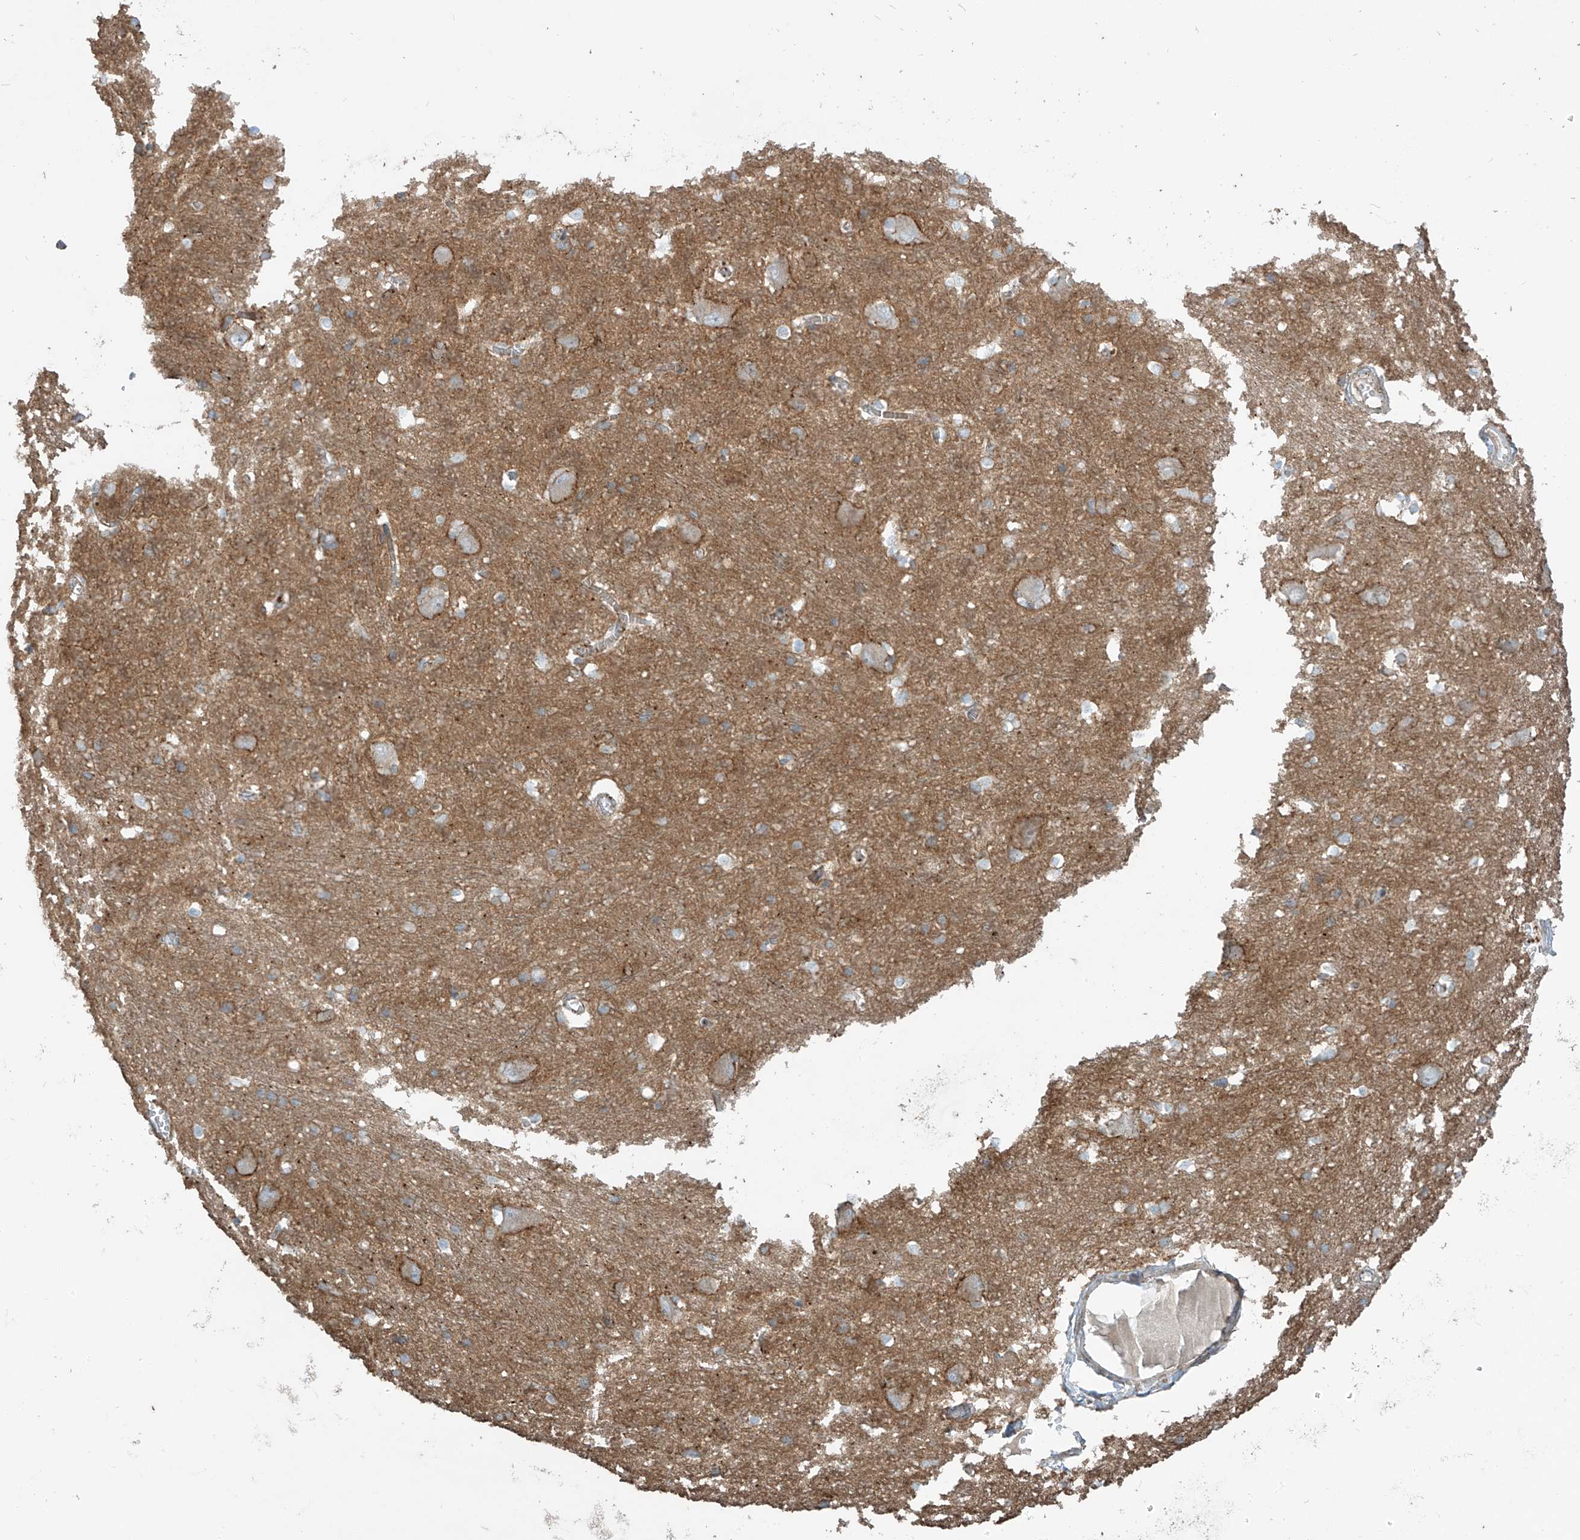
{"staining": {"intensity": "weak", "quantity": "25%-75%", "location": "cytoplasmic/membranous"}, "tissue": "caudate", "cell_type": "Glial cells", "image_type": "normal", "snomed": [{"axis": "morphology", "description": "Normal tissue, NOS"}, {"axis": "topography", "description": "Lateral ventricle wall"}], "caption": "Protein positivity by immunohistochemistry reveals weak cytoplasmic/membranous staining in approximately 25%-75% of glial cells in normal caudate.", "gene": "SLC9A2", "patient": {"sex": "male", "age": 37}}